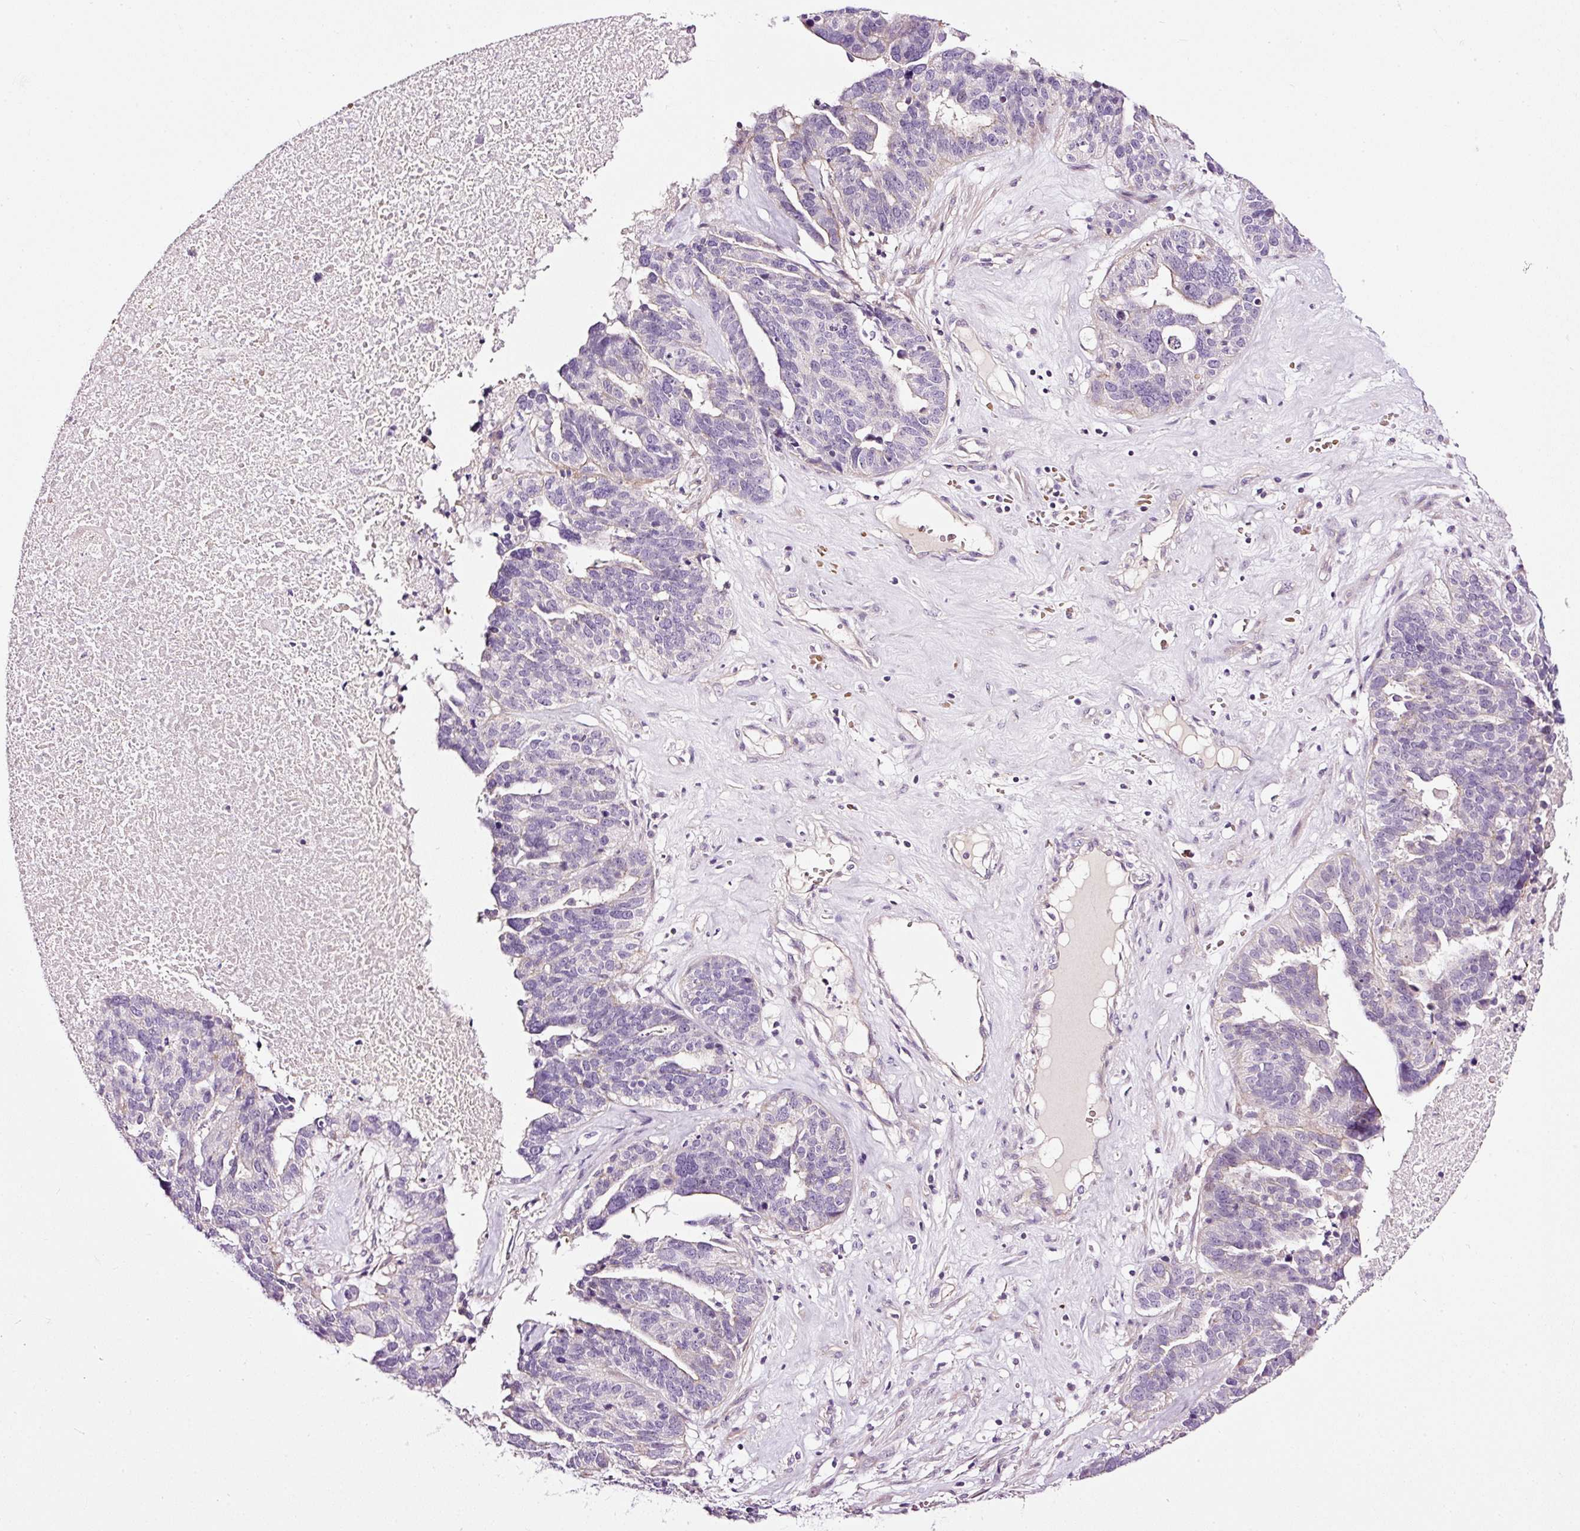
{"staining": {"intensity": "negative", "quantity": "none", "location": "none"}, "tissue": "ovarian cancer", "cell_type": "Tumor cells", "image_type": "cancer", "snomed": [{"axis": "morphology", "description": "Cystadenocarcinoma, serous, NOS"}, {"axis": "topography", "description": "Ovary"}], "caption": "Ovarian serous cystadenocarcinoma was stained to show a protein in brown. There is no significant expression in tumor cells.", "gene": "USHBP1", "patient": {"sex": "female", "age": 59}}